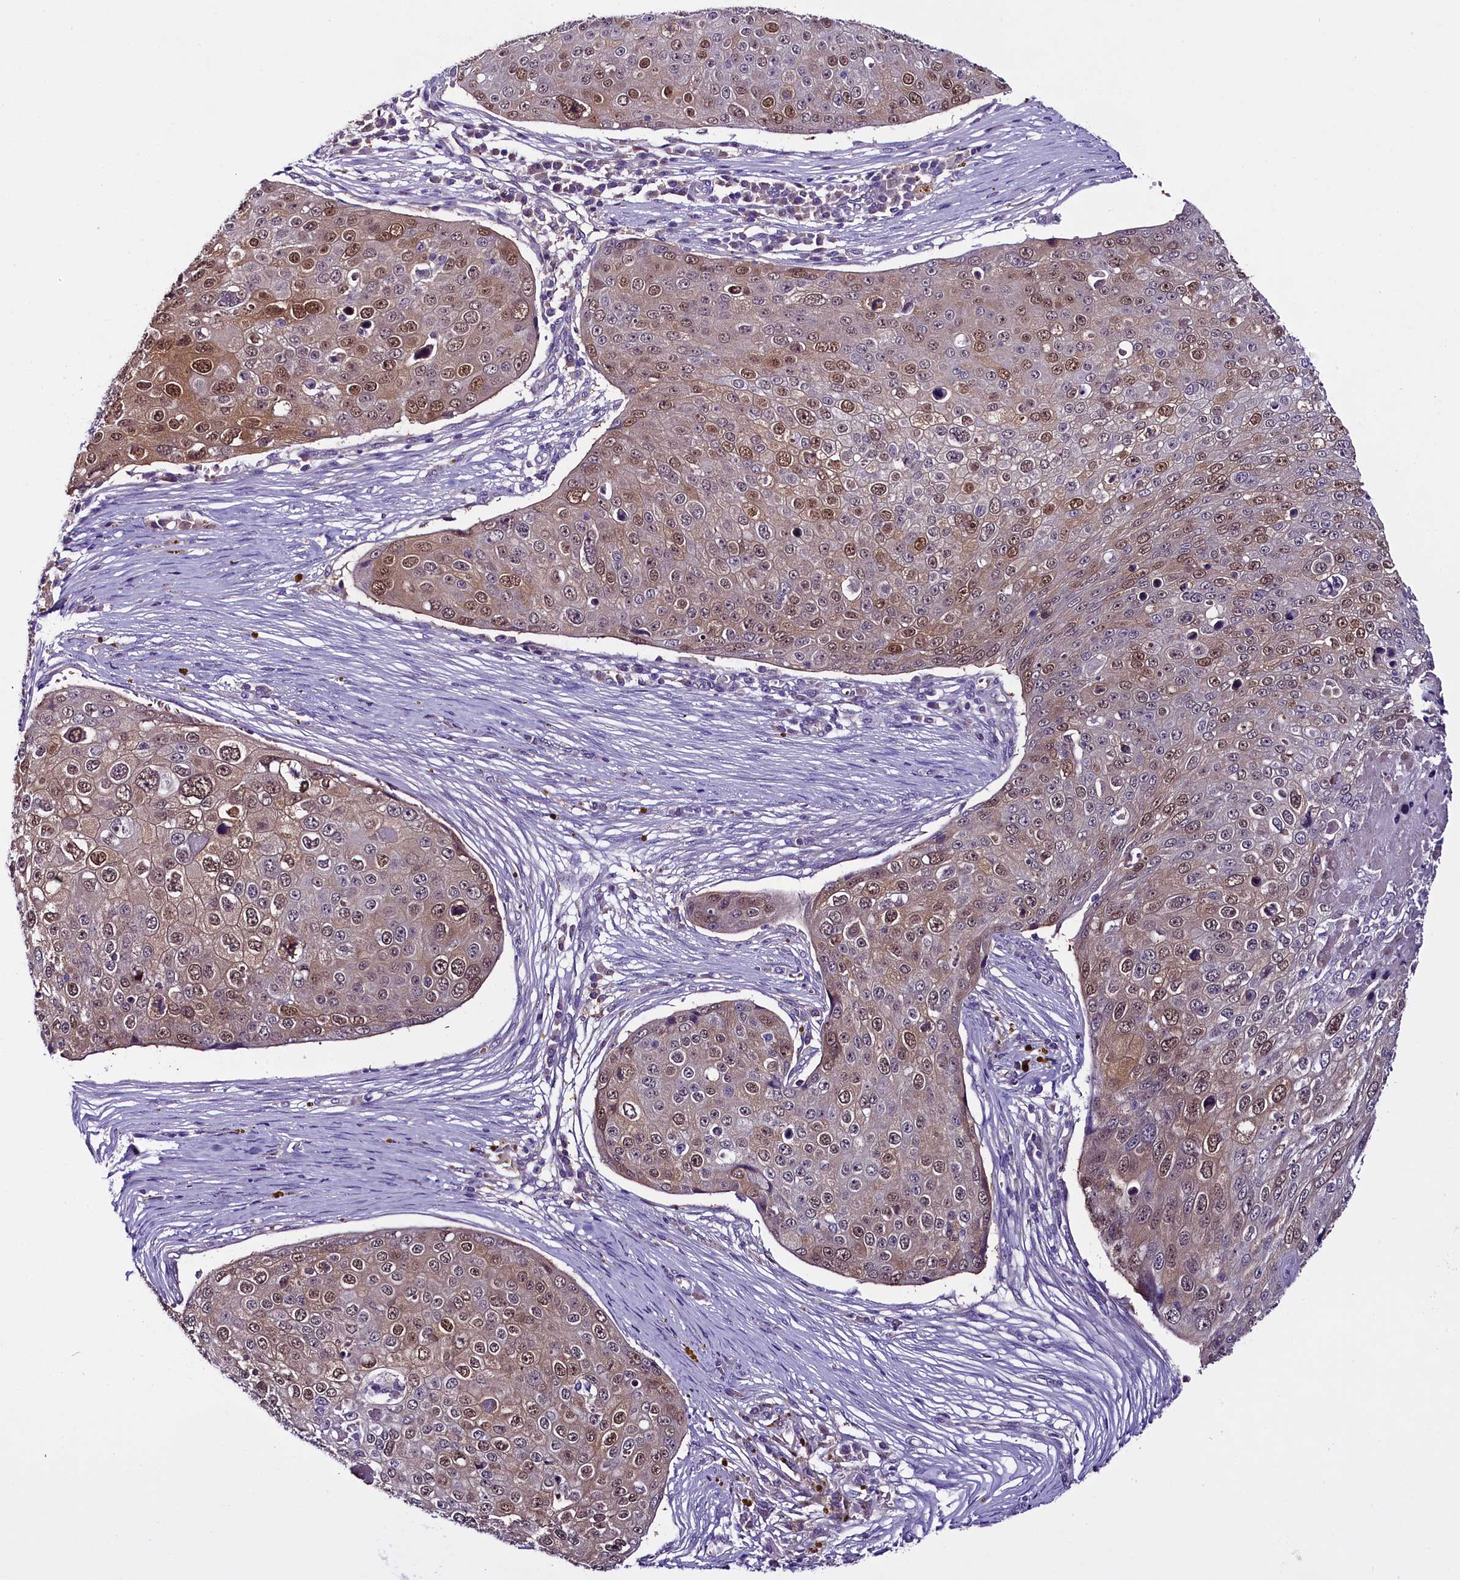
{"staining": {"intensity": "moderate", "quantity": ">75%", "location": "nuclear"}, "tissue": "skin cancer", "cell_type": "Tumor cells", "image_type": "cancer", "snomed": [{"axis": "morphology", "description": "Squamous cell carcinoma, NOS"}, {"axis": "topography", "description": "Skin"}], "caption": "Squamous cell carcinoma (skin) stained with a brown dye displays moderate nuclear positive expression in about >75% of tumor cells.", "gene": "C9orf40", "patient": {"sex": "male", "age": 71}}